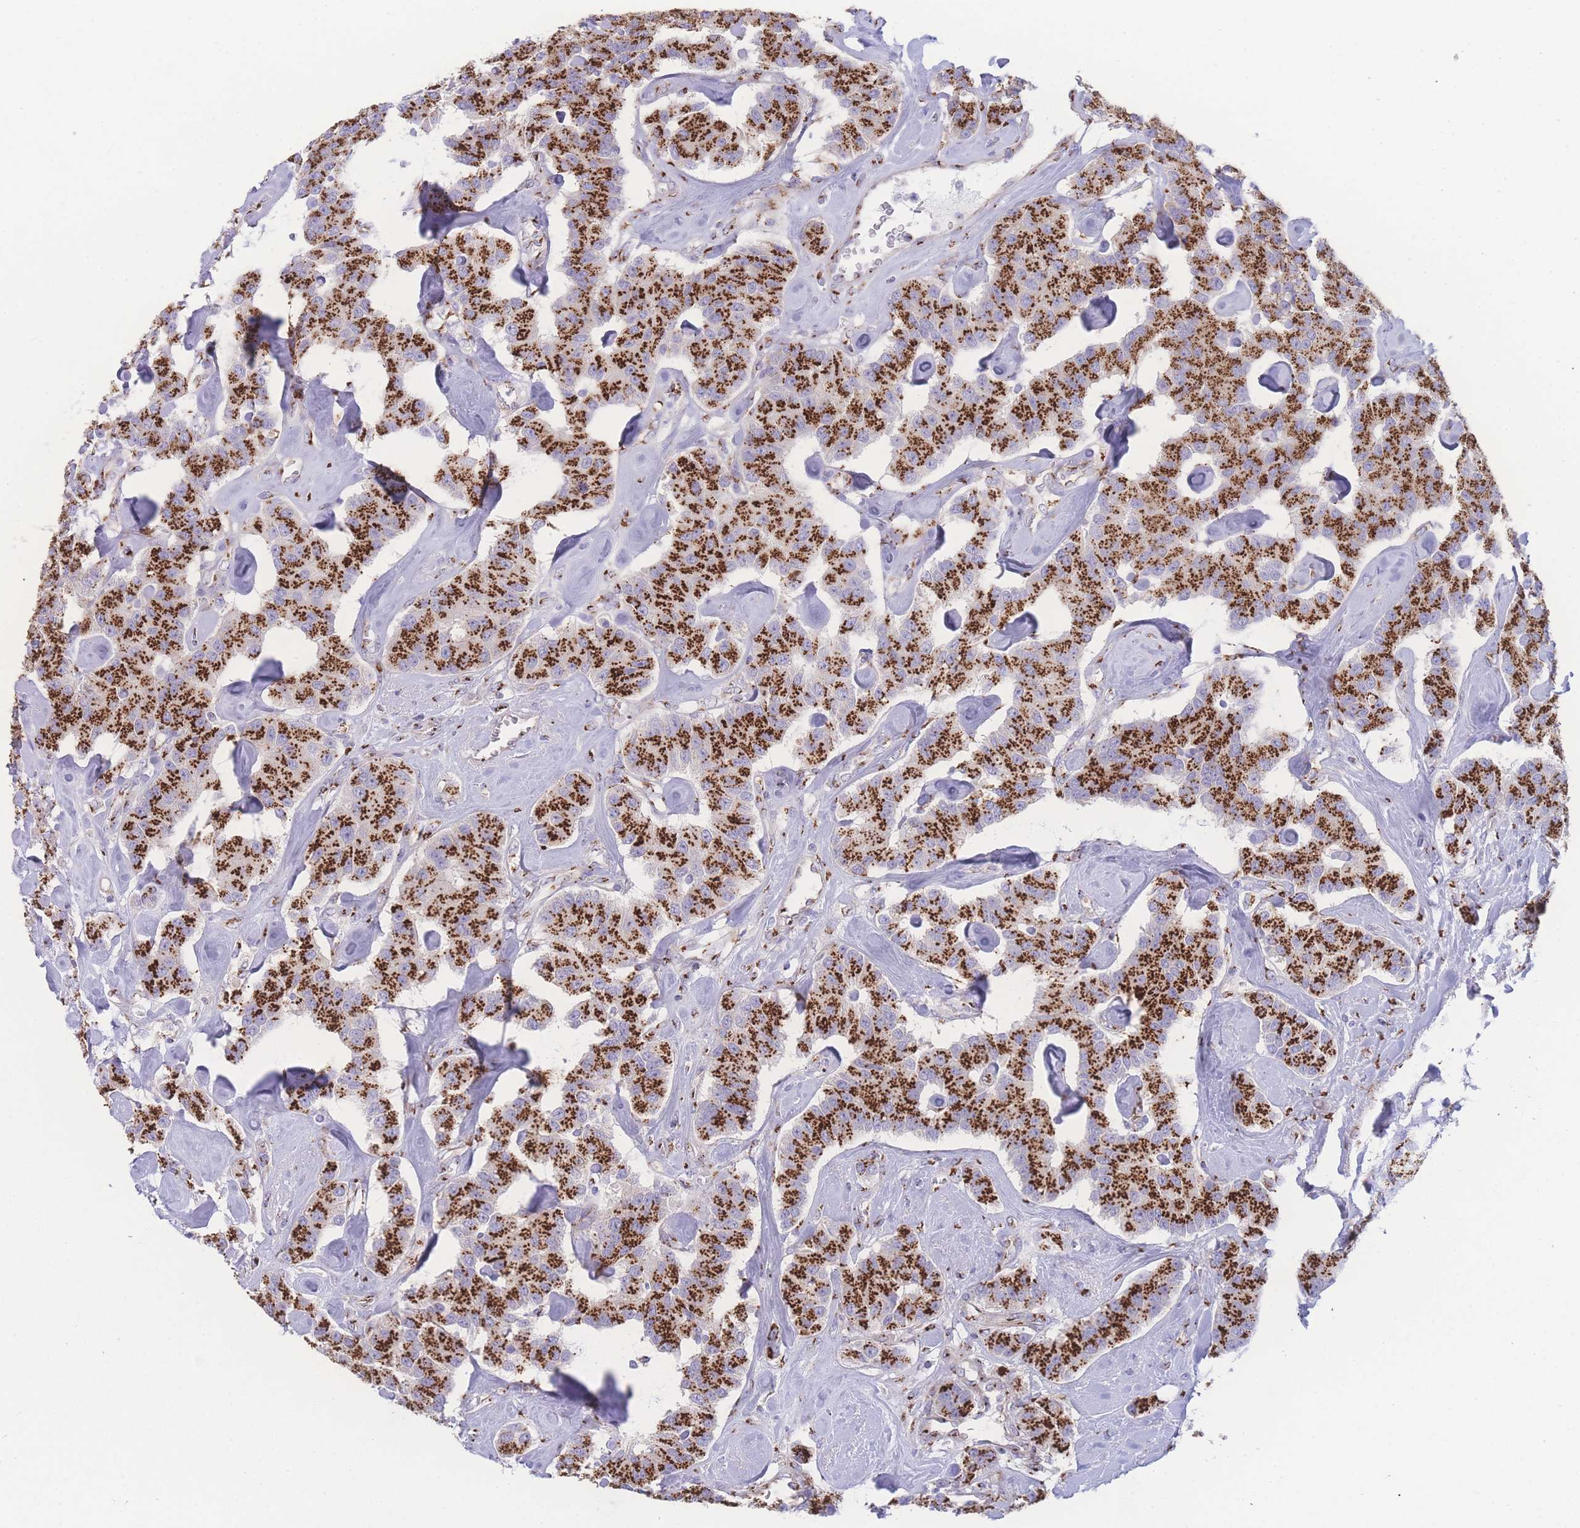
{"staining": {"intensity": "strong", "quantity": ">75%", "location": "cytoplasmic/membranous"}, "tissue": "carcinoid", "cell_type": "Tumor cells", "image_type": "cancer", "snomed": [{"axis": "morphology", "description": "Carcinoid, malignant, NOS"}, {"axis": "topography", "description": "Pancreas"}], "caption": "Immunohistochemistry histopathology image of carcinoid (malignant) stained for a protein (brown), which exhibits high levels of strong cytoplasmic/membranous expression in approximately >75% of tumor cells.", "gene": "GOLM2", "patient": {"sex": "male", "age": 41}}